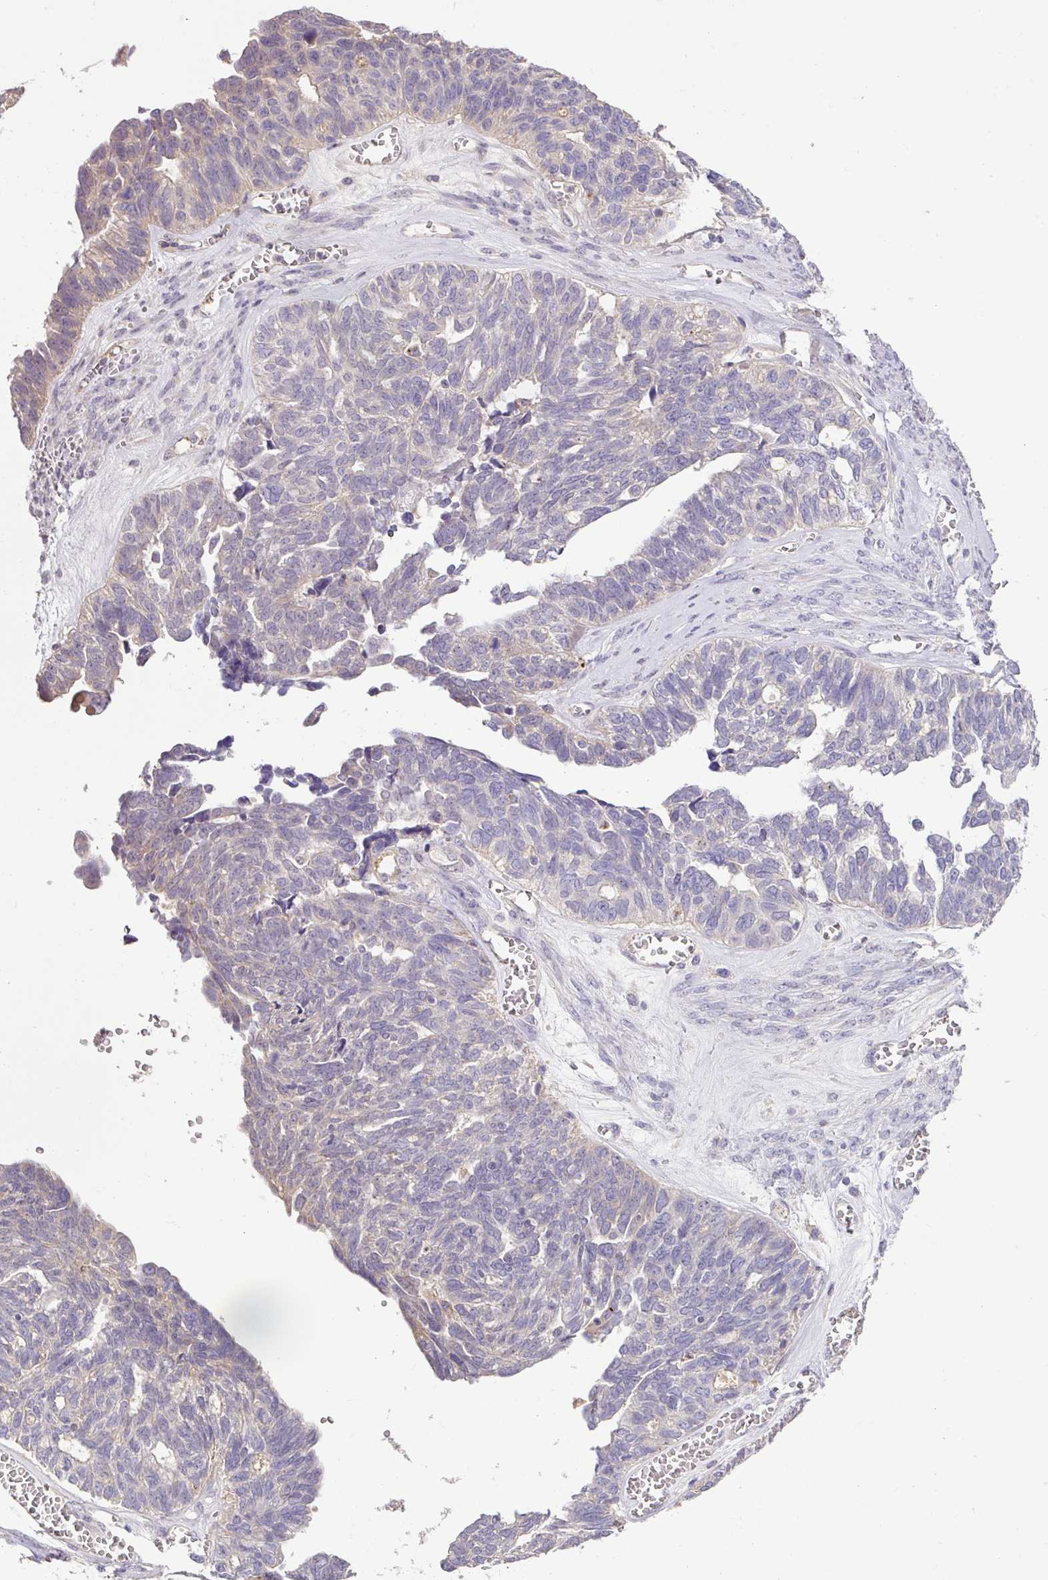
{"staining": {"intensity": "negative", "quantity": "none", "location": "none"}, "tissue": "ovarian cancer", "cell_type": "Tumor cells", "image_type": "cancer", "snomed": [{"axis": "morphology", "description": "Cystadenocarcinoma, serous, NOS"}, {"axis": "topography", "description": "Ovary"}], "caption": "There is no significant positivity in tumor cells of ovarian serous cystadenocarcinoma.", "gene": "HOXC13", "patient": {"sex": "female", "age": 79}}